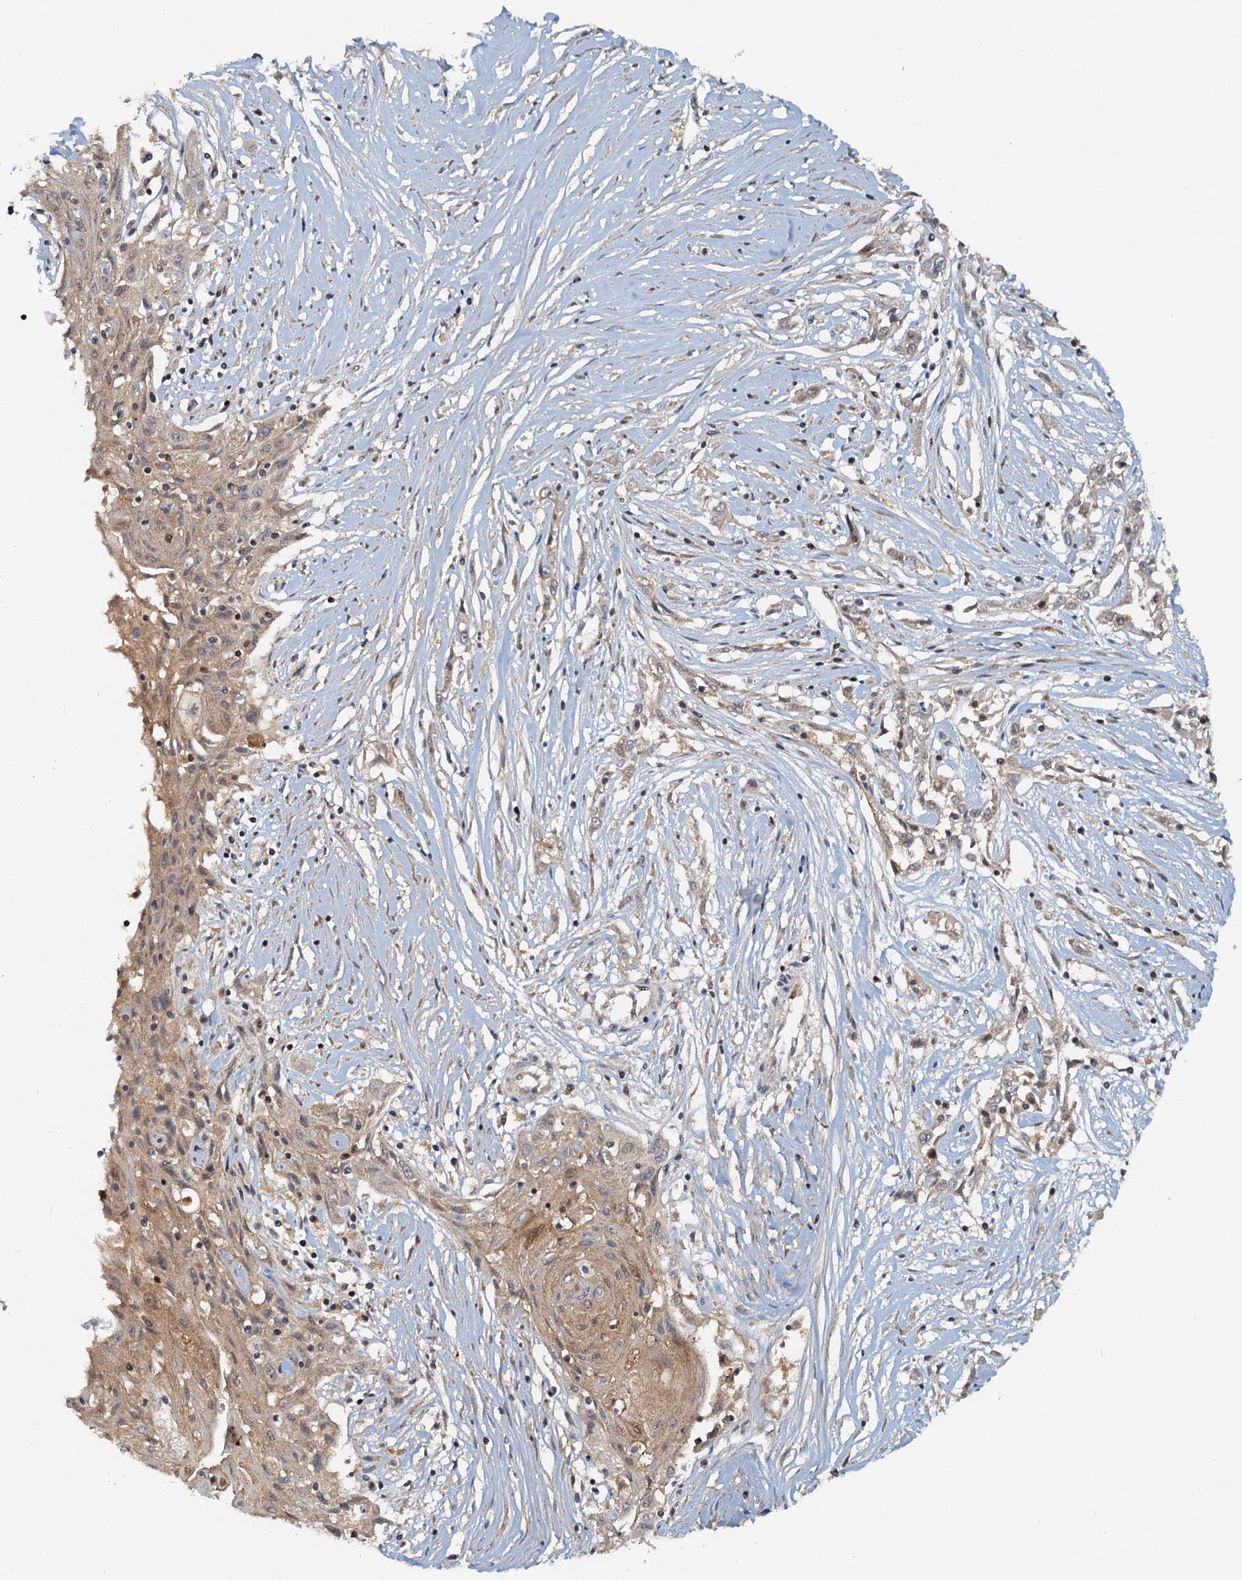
{"staining": {"intensity": "moderate", "quantity": ">75%", "location": "cytoplasmic/membranous,nuclear"}, "tissue": "skin cancer", "cell_type": "Tumor cells", "image_type": "cancer", "snomed": [{"axis": "morphology", "description": "Squamous cell carcinoma, NOS"}, {"axis": "morphology", "description": "Squamous cell carcinoma, metastatic, NOS"}, {"axis": "topography", "description": "Skin"}, {"axis": "topography", "description": "Lymph node"}], "caption": "Human skin cancer stained with a protein marker shows moderate staining in tumor cells.", "gene": "TOLLIP", "patient": {"sex": "male", "age": 75}}